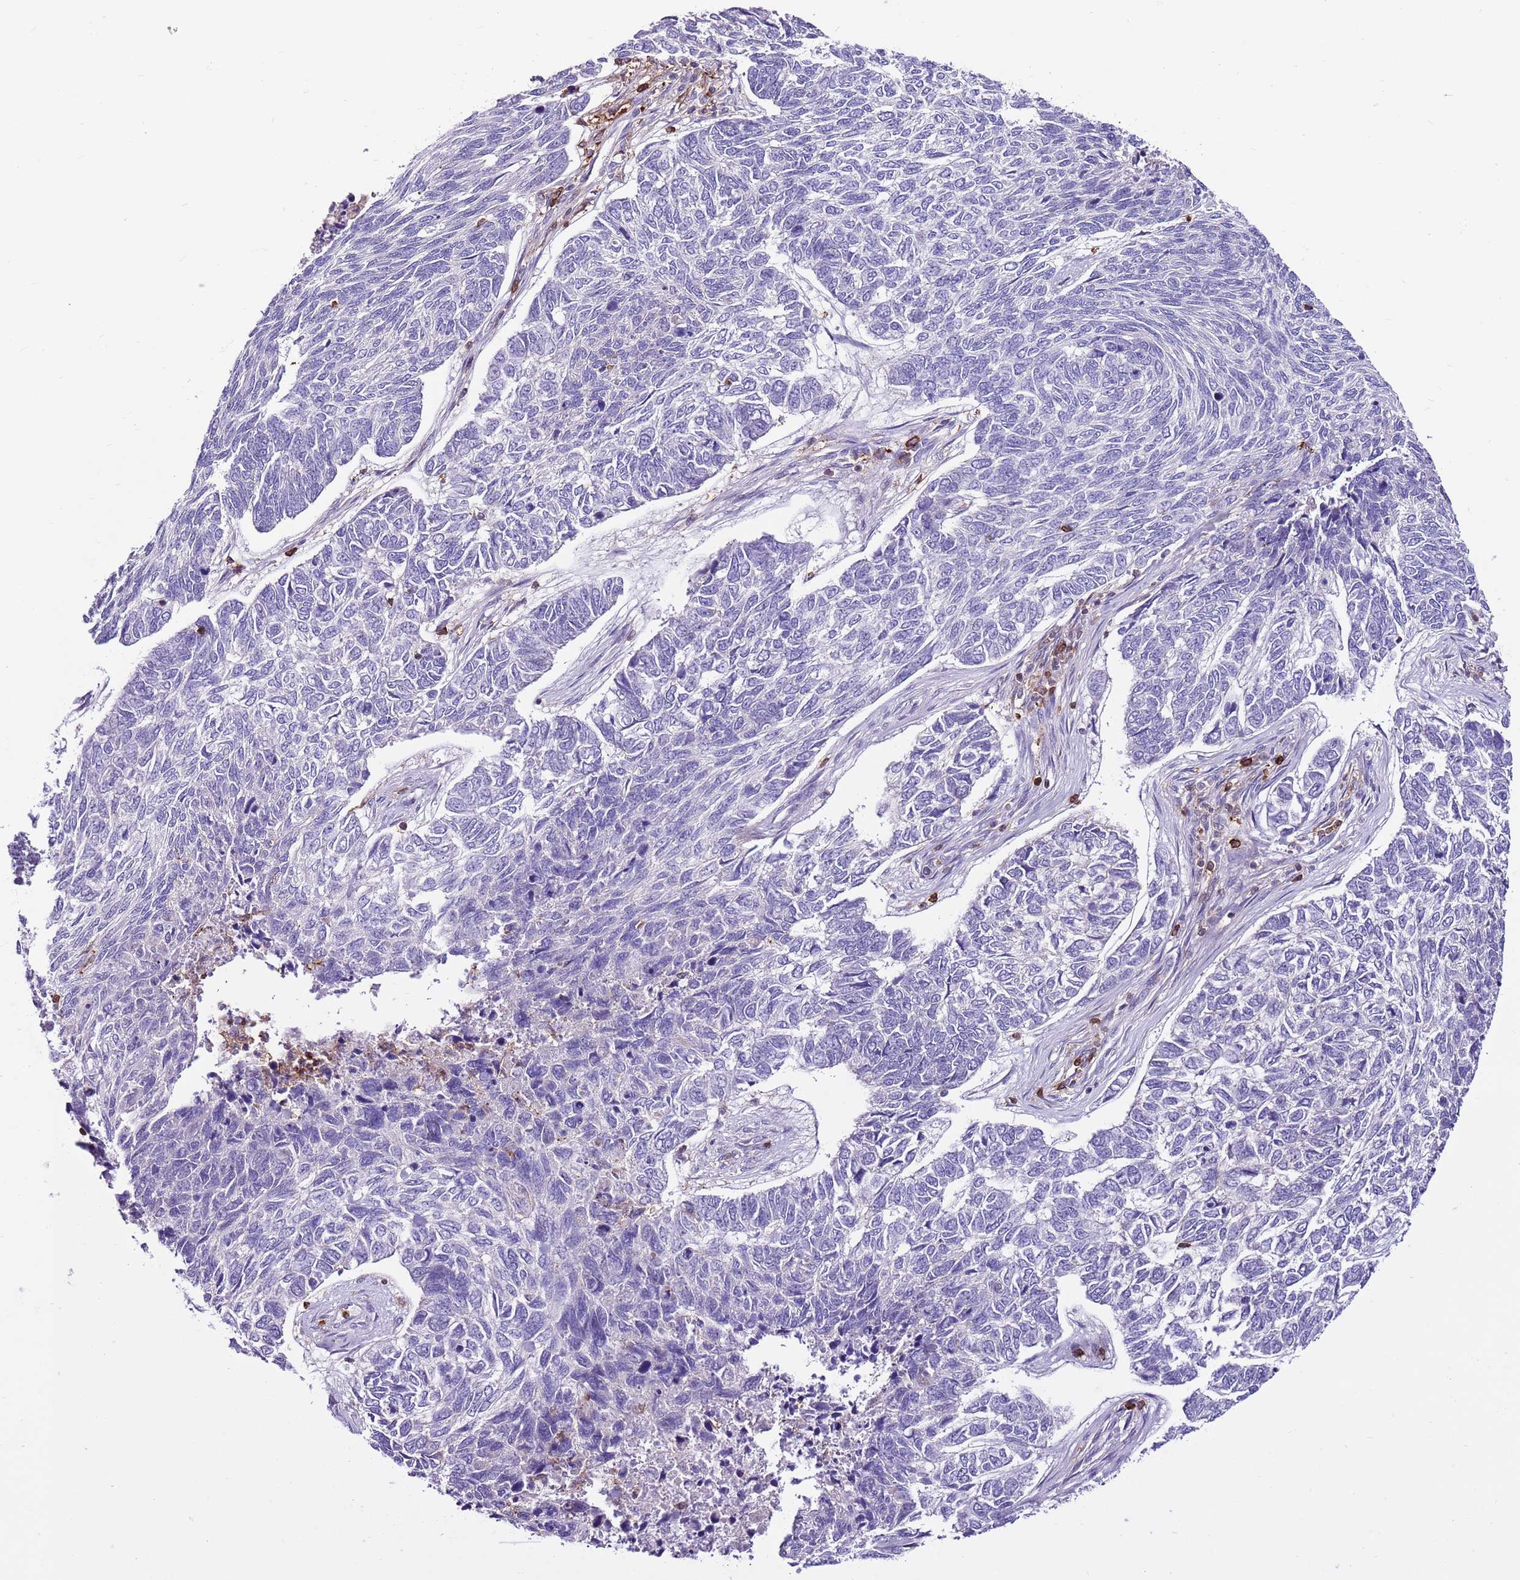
{"staining": {"intensity": "negative", "quantity": "none", "location": "none"}, "tissue": "skin cancer", "cell_type": "Tumor cells", "image_type": "cancer", "snomed": [{"axis": "morphology", "description": "Basal cell carcinoma"}, {"axis": "topography", "description": "Skin"}], "caption": "Immunohistochemistry histopathology image of human skin cancer stained for a protein (brown), which reveals no staining in tumor cells.", "gene": "ZSWIM1", "patient": {"sex": "female", "age": 65}}